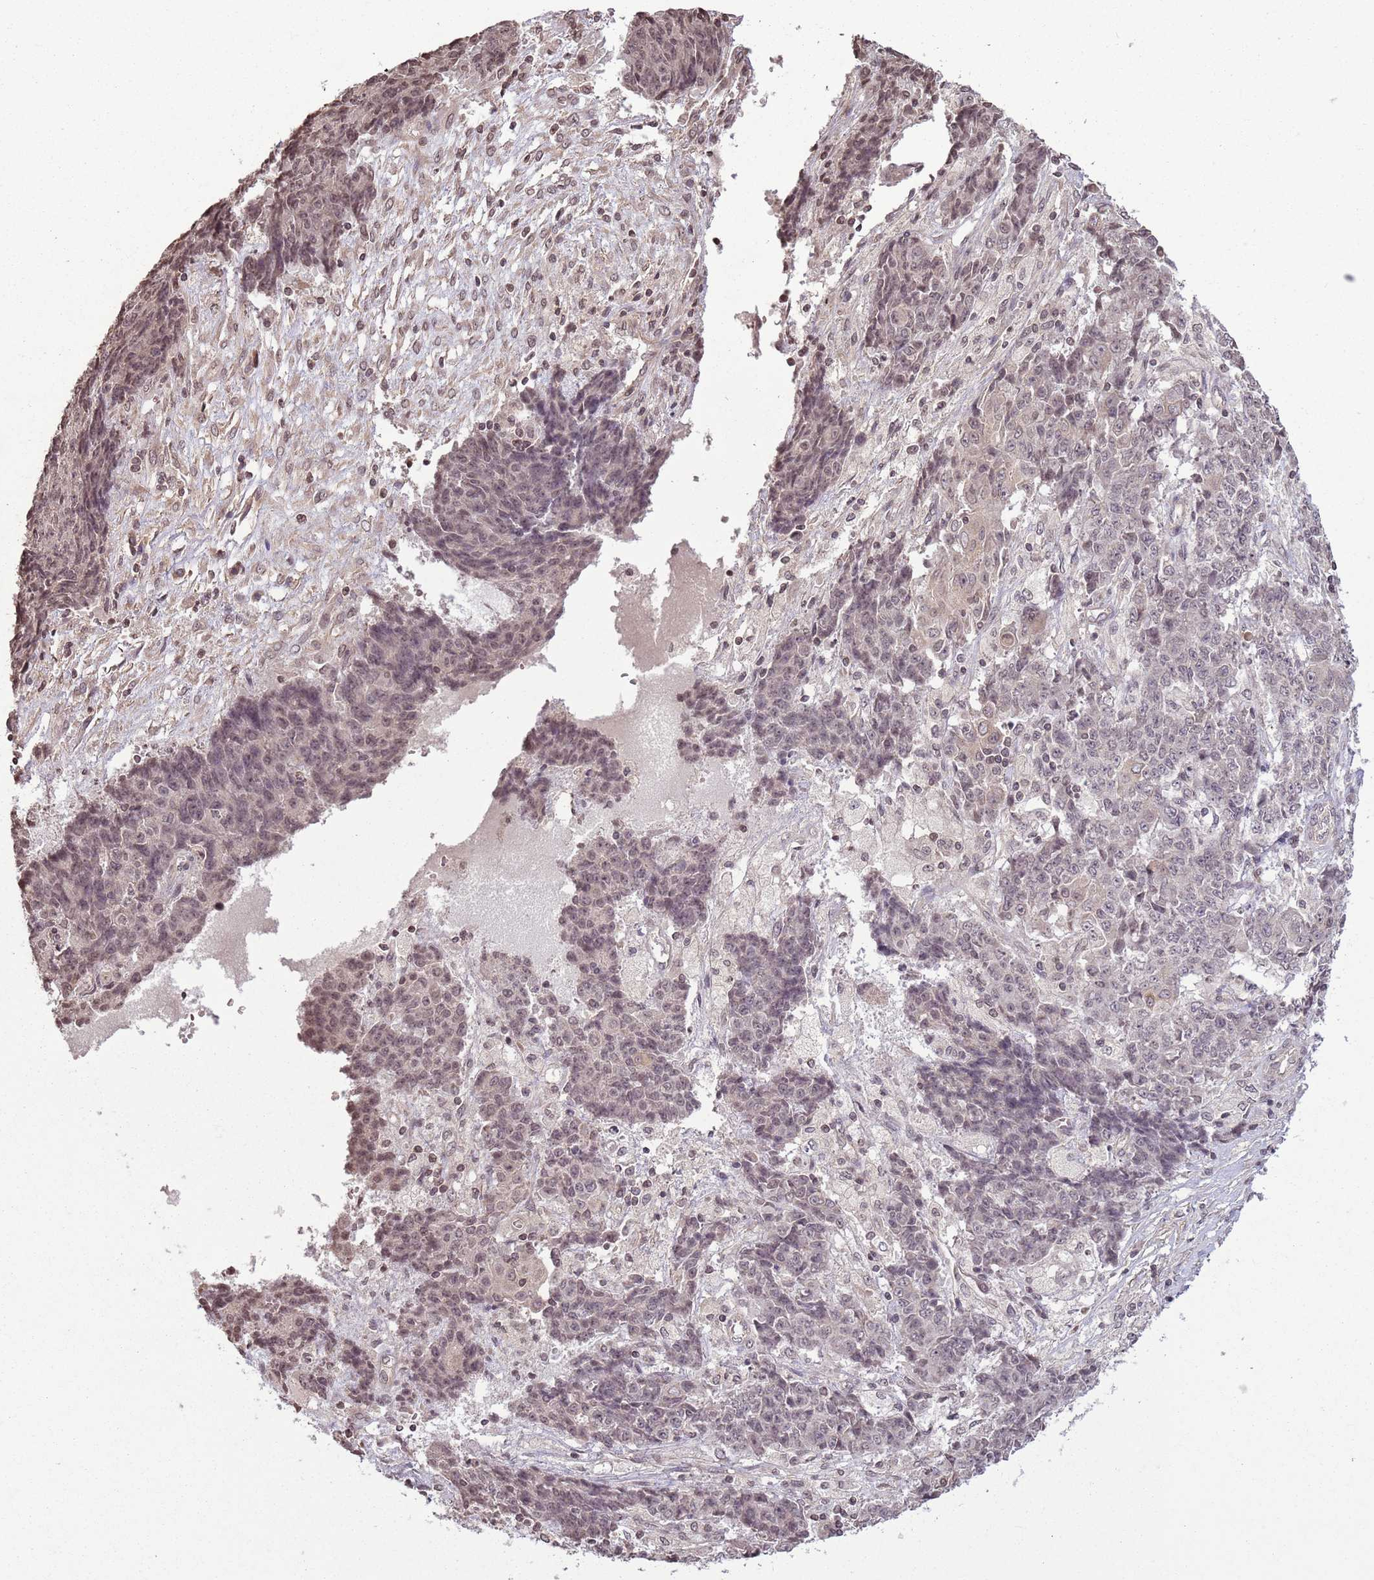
{"staining": {"intensity": "weak", "quantity": "25%-75%", "location": "nuclear"}, "tissue": "ovarian cancer", "cell_type": "Tumor cells", "image_type": "cancer", "snomed": [{"axis": "morphology", "description": "Carcinoma, endometroid"}, {"axis": "topography", "description": "Ovary"}], "caption": "Immunohistochemistry (IHC) micrograph of endometroid carcinoma (ovarian) stained for a protein (brown), which displays low levels of weak nuclear expression in approximately 25%-75% of tumor cells.", "gene": "CAPN9", "patient": {"sex": "female", "age": 42}}